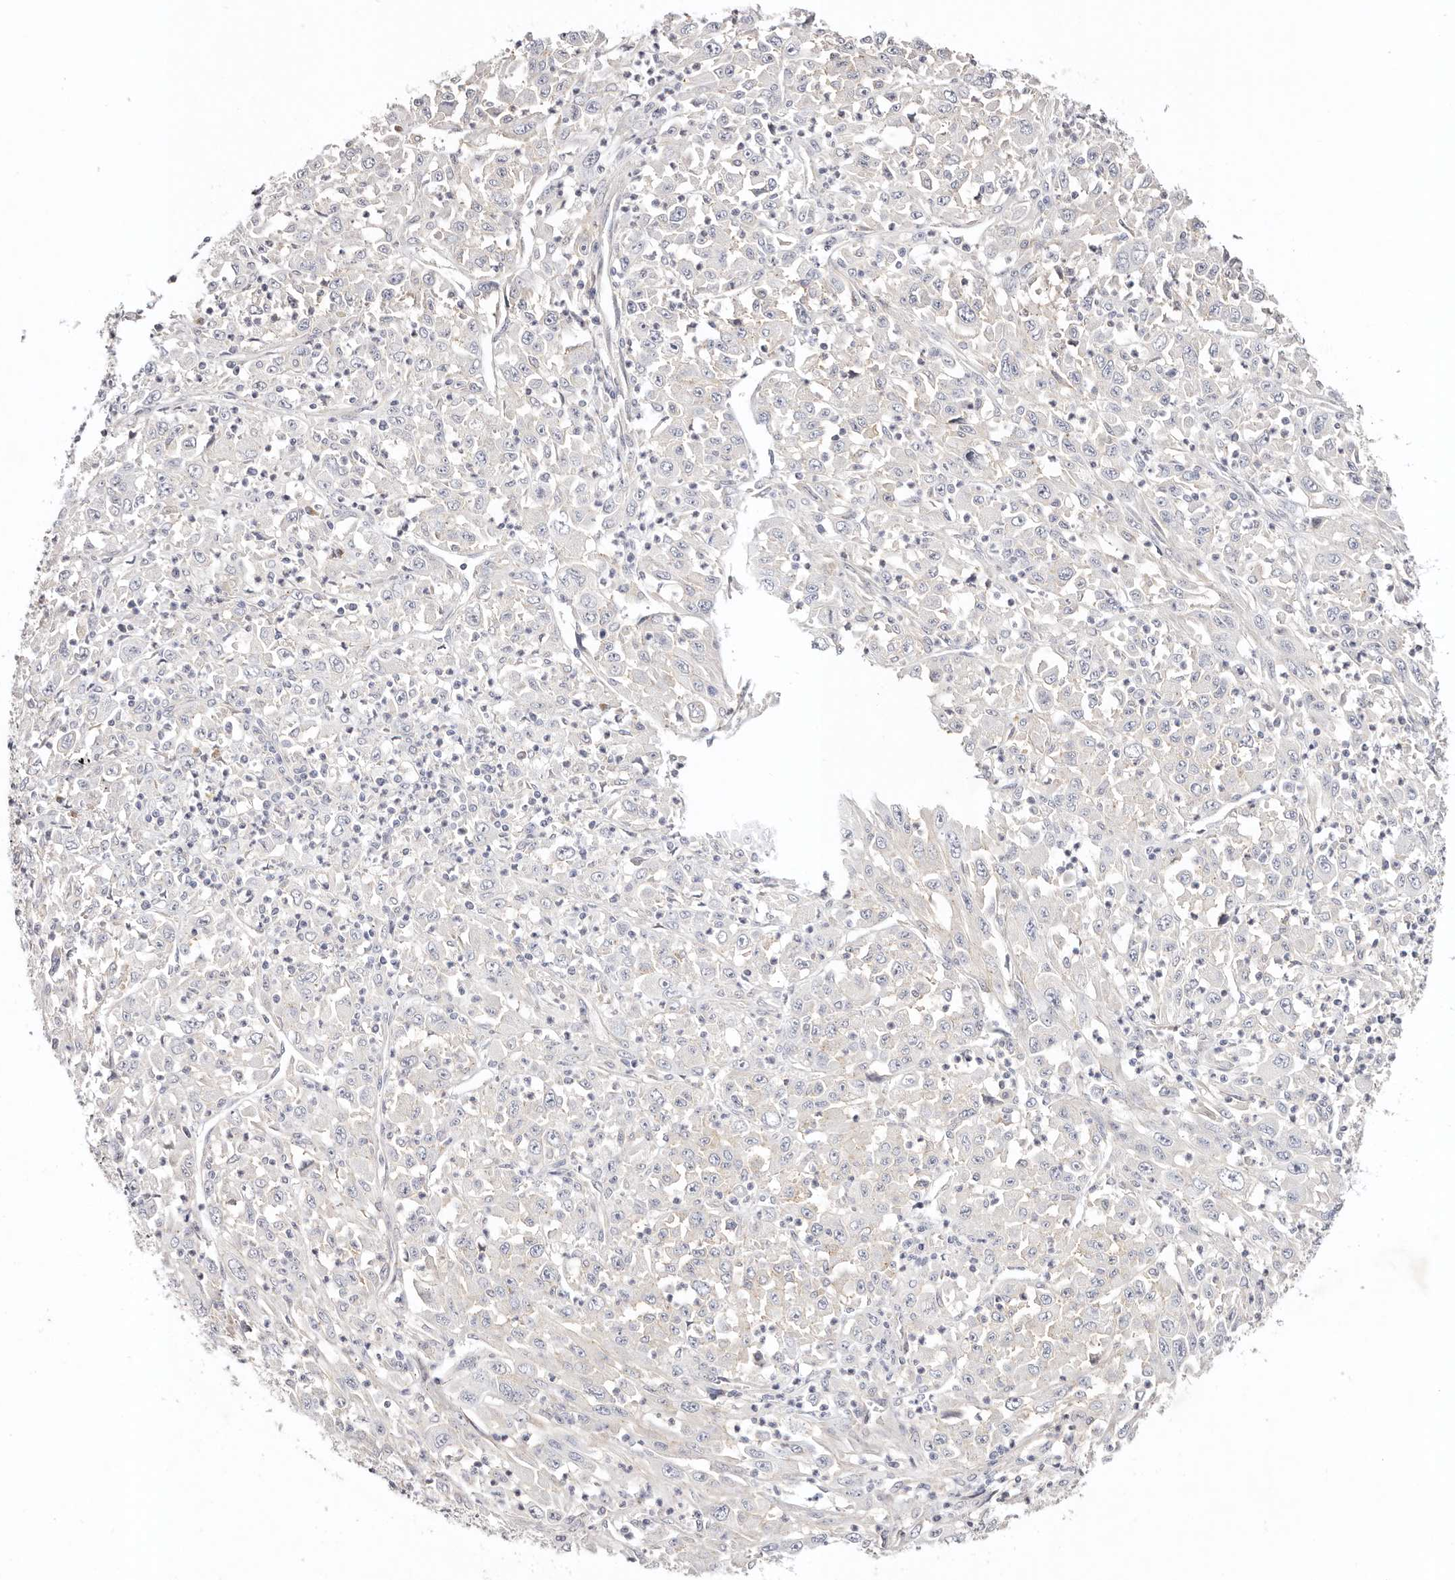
{"staining": {"intensity": "negative", "quantity": "none", "location": "none"}, "tissue": "melanoma", "cell_type": "Tumor cells", "image_type": "cancer", "snomed": [{"axis": "morphology", "description": "Malignant melanoma, Metastatic site"}, {"axis": "topography", "description": "Skin"}], "caption": "Immunohistochemical staining of malignant melanoma (metastatic site) reveals no significant staining in tumor cells. (Stains: DAB (3,3'-diaminobenzidine) immunohistochemistry with hematoxylin counter stain, Microscopy: brightfield microscopy at high magnification).", "gene": "DNASE1", "patient": {"sex": "female", "age": 56}}